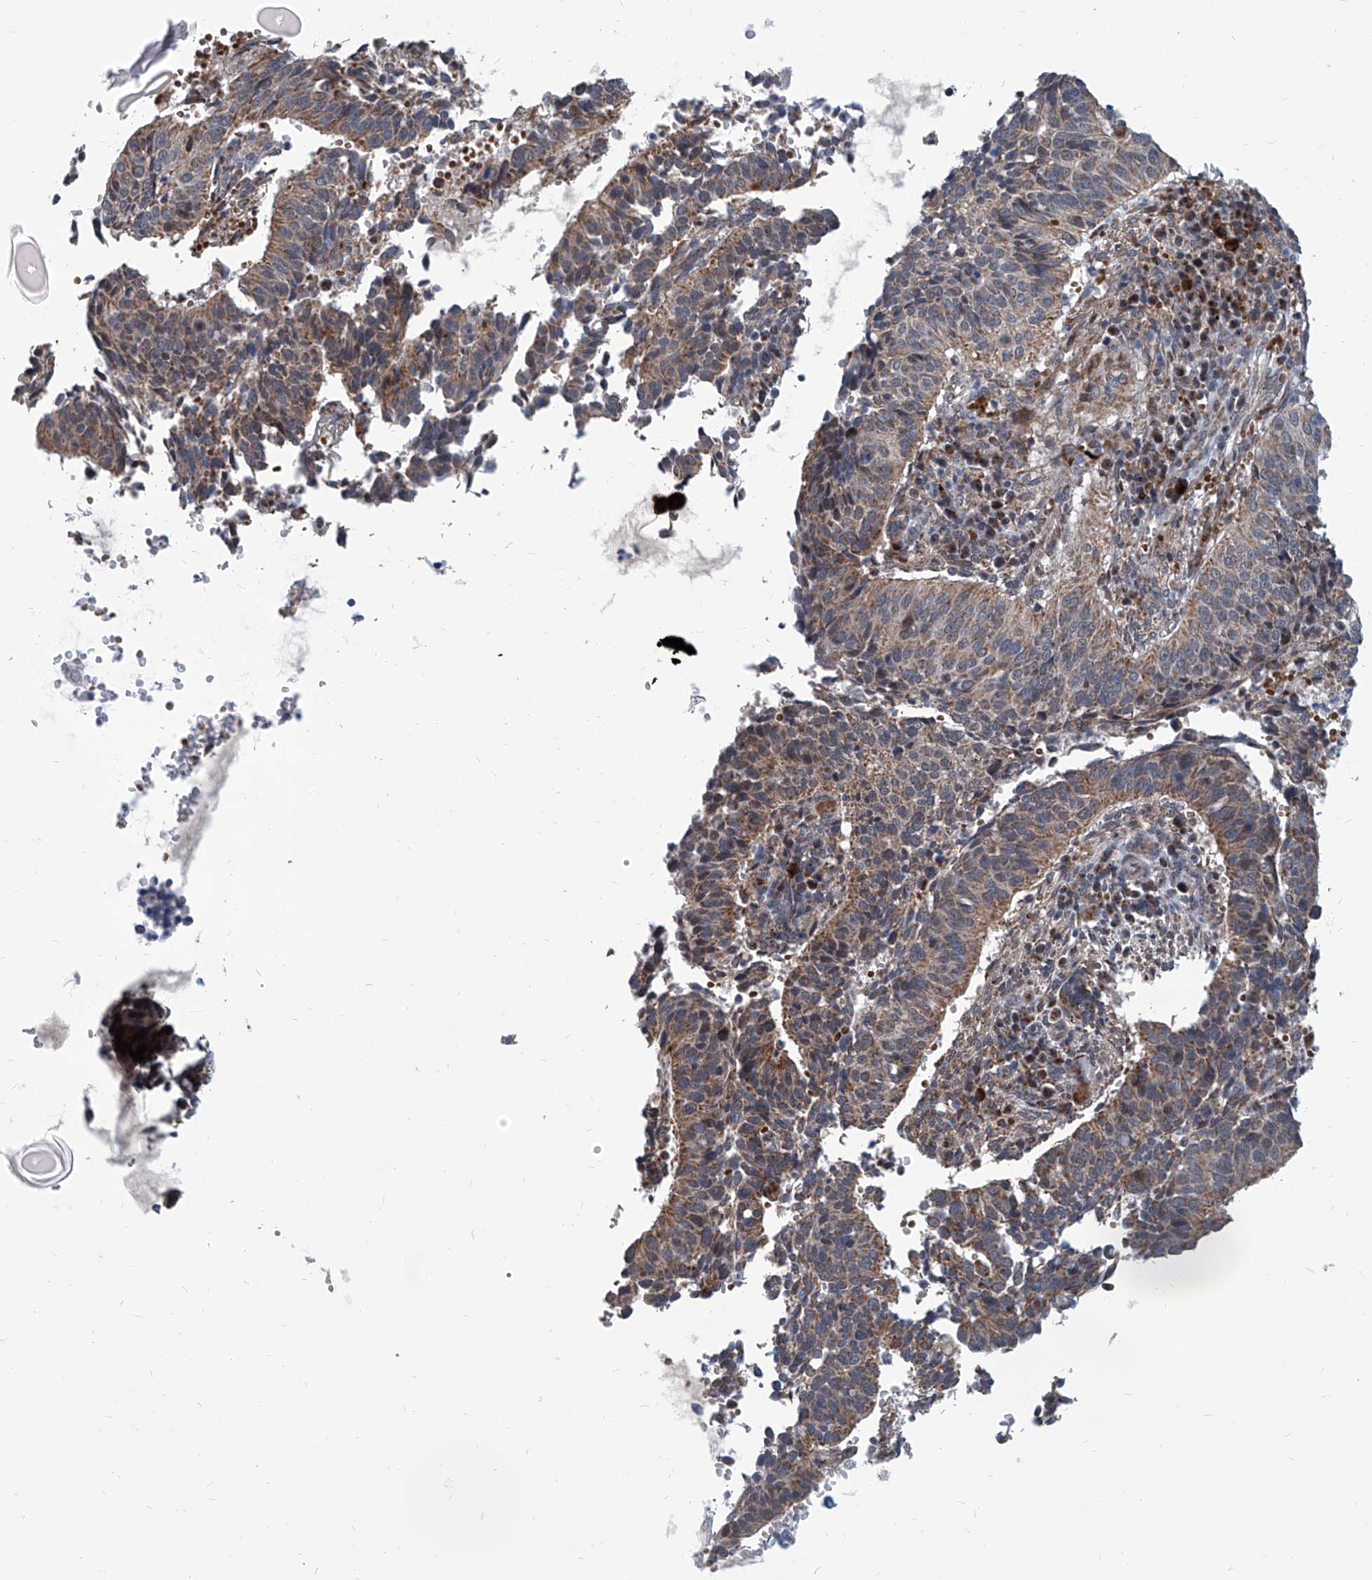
{"staining": {"intensity": "weak", "quantity": ">75%", "location": "cytoplasmic/membranous"}, "tissue": "cervical cancer", "cell_type": "Tumor cells", "image_type": "cancer", "snomed": [{"axis": "morphology", "description": "Normal tissue, NOS"}, {"axis": "morphology", "description": "Squamous cell carcinoma, NOS"}, {"axis": "topography", "description": "Cervix"}], "caption": "IHC (DAB (3,3'-diaminobenzidine)) staining of human squamous cell carcinoma (cervical) exhibits weak cytoplasmic/membranous protein positivity in about >75% of tumor cells.", "gene": "USP48", "patient": {"sex": "female", "age": 39}}